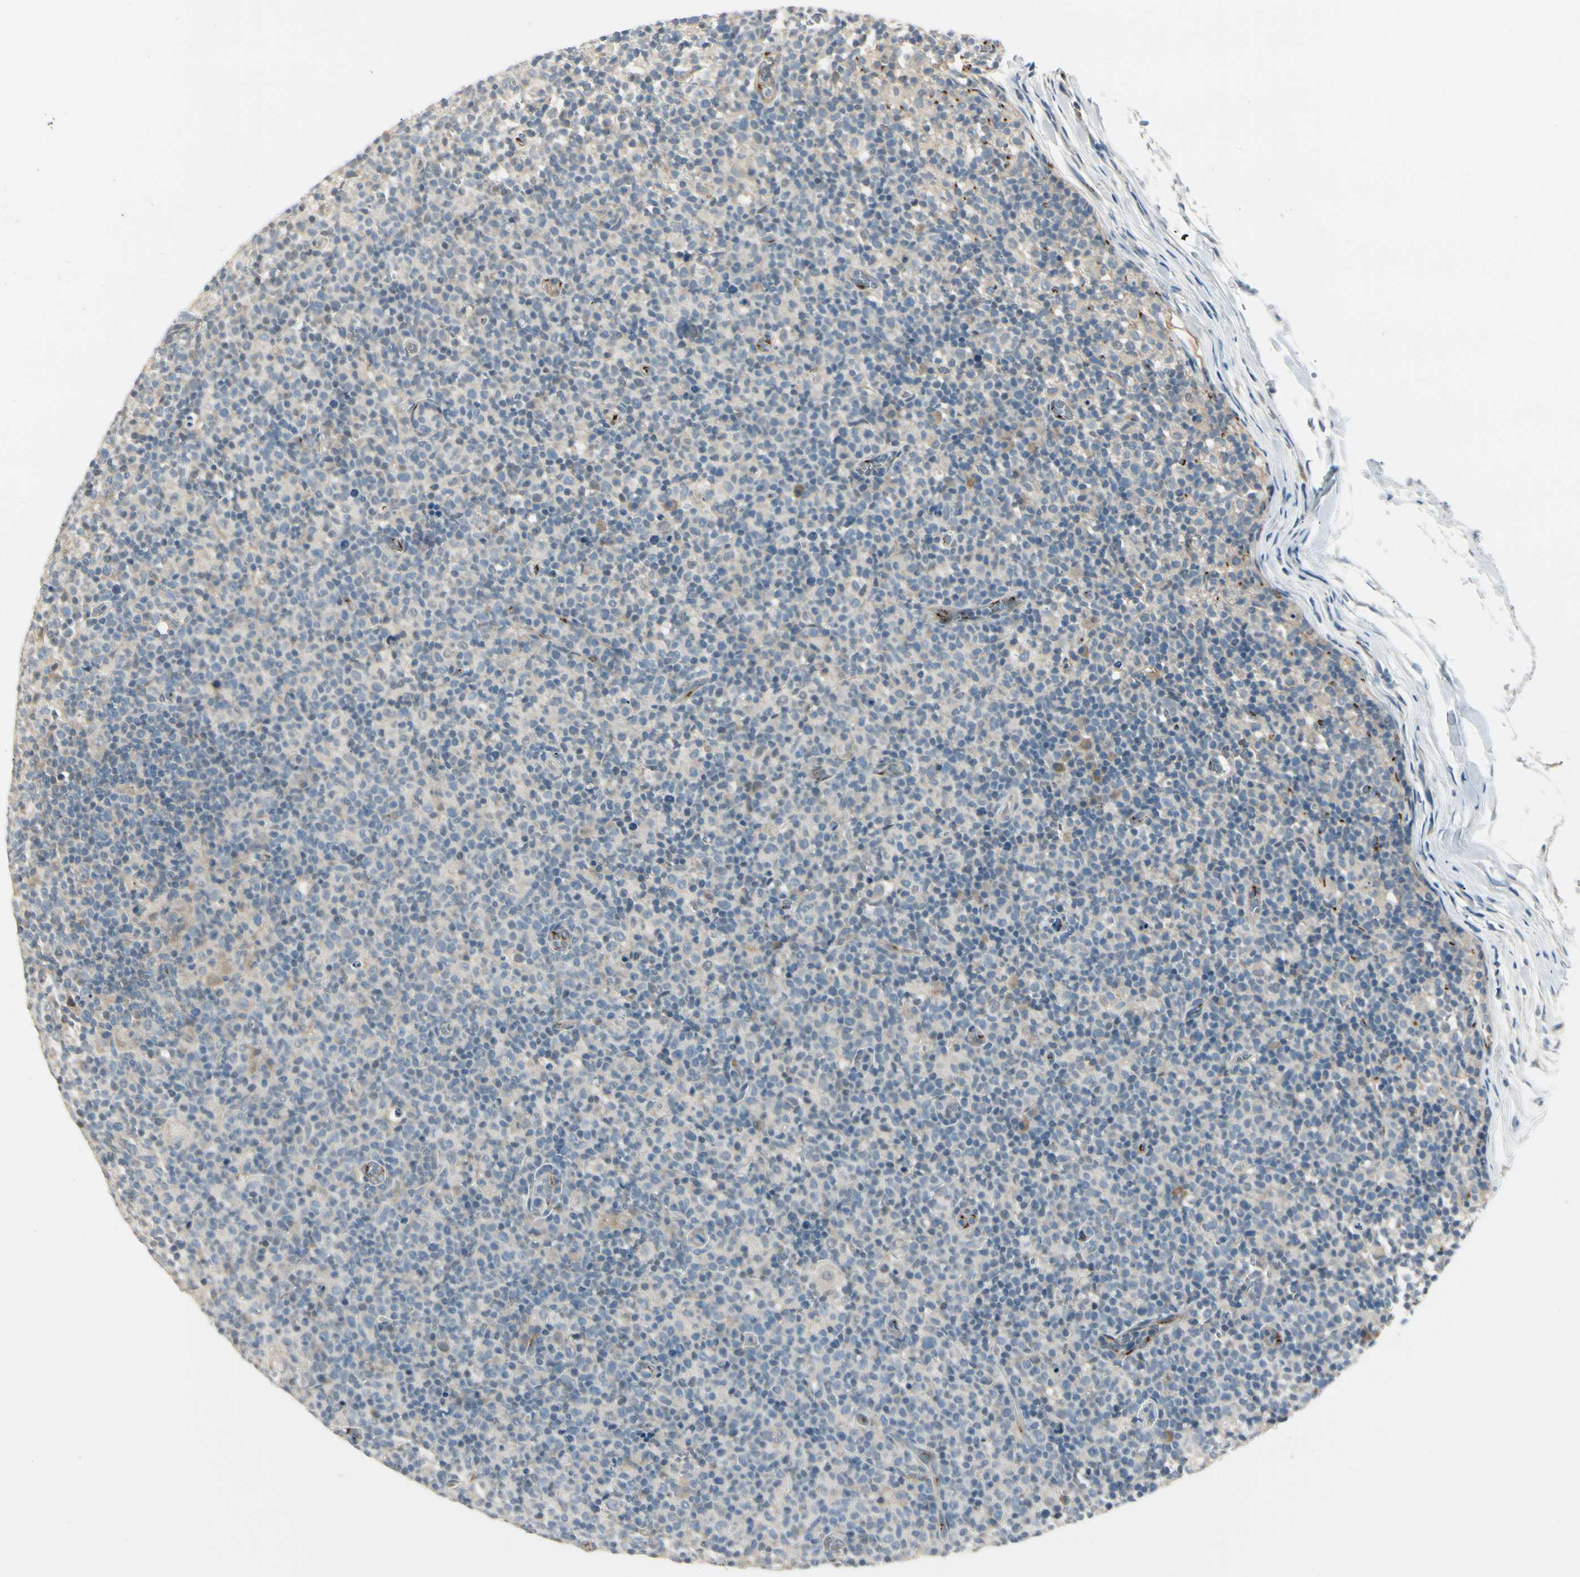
{"staining": {"intensity": "weak", "quantity": "25%-75%", "location": "cytoplasmic/membranous"}, "tissue": "lymph node", "cell_type": "Germinal center cells", "image_type": "normal", "snomed": [{"axis": "morphology", "description": "Normal tissue, NOS"}, {"axis": "morphology", "description": "Inflammation, NOS"}, {"axis": "topography", "description": "Lymph node"}], "caption": "About 25%-75% of germinal center cells in unremarkable lymph node exhibit weak cytoplasmic/membranous protein expression as visualized by brown immunohistochemical staining.", "gene": "MANSC1", "patient": {"sex": "male", "age": 55}}